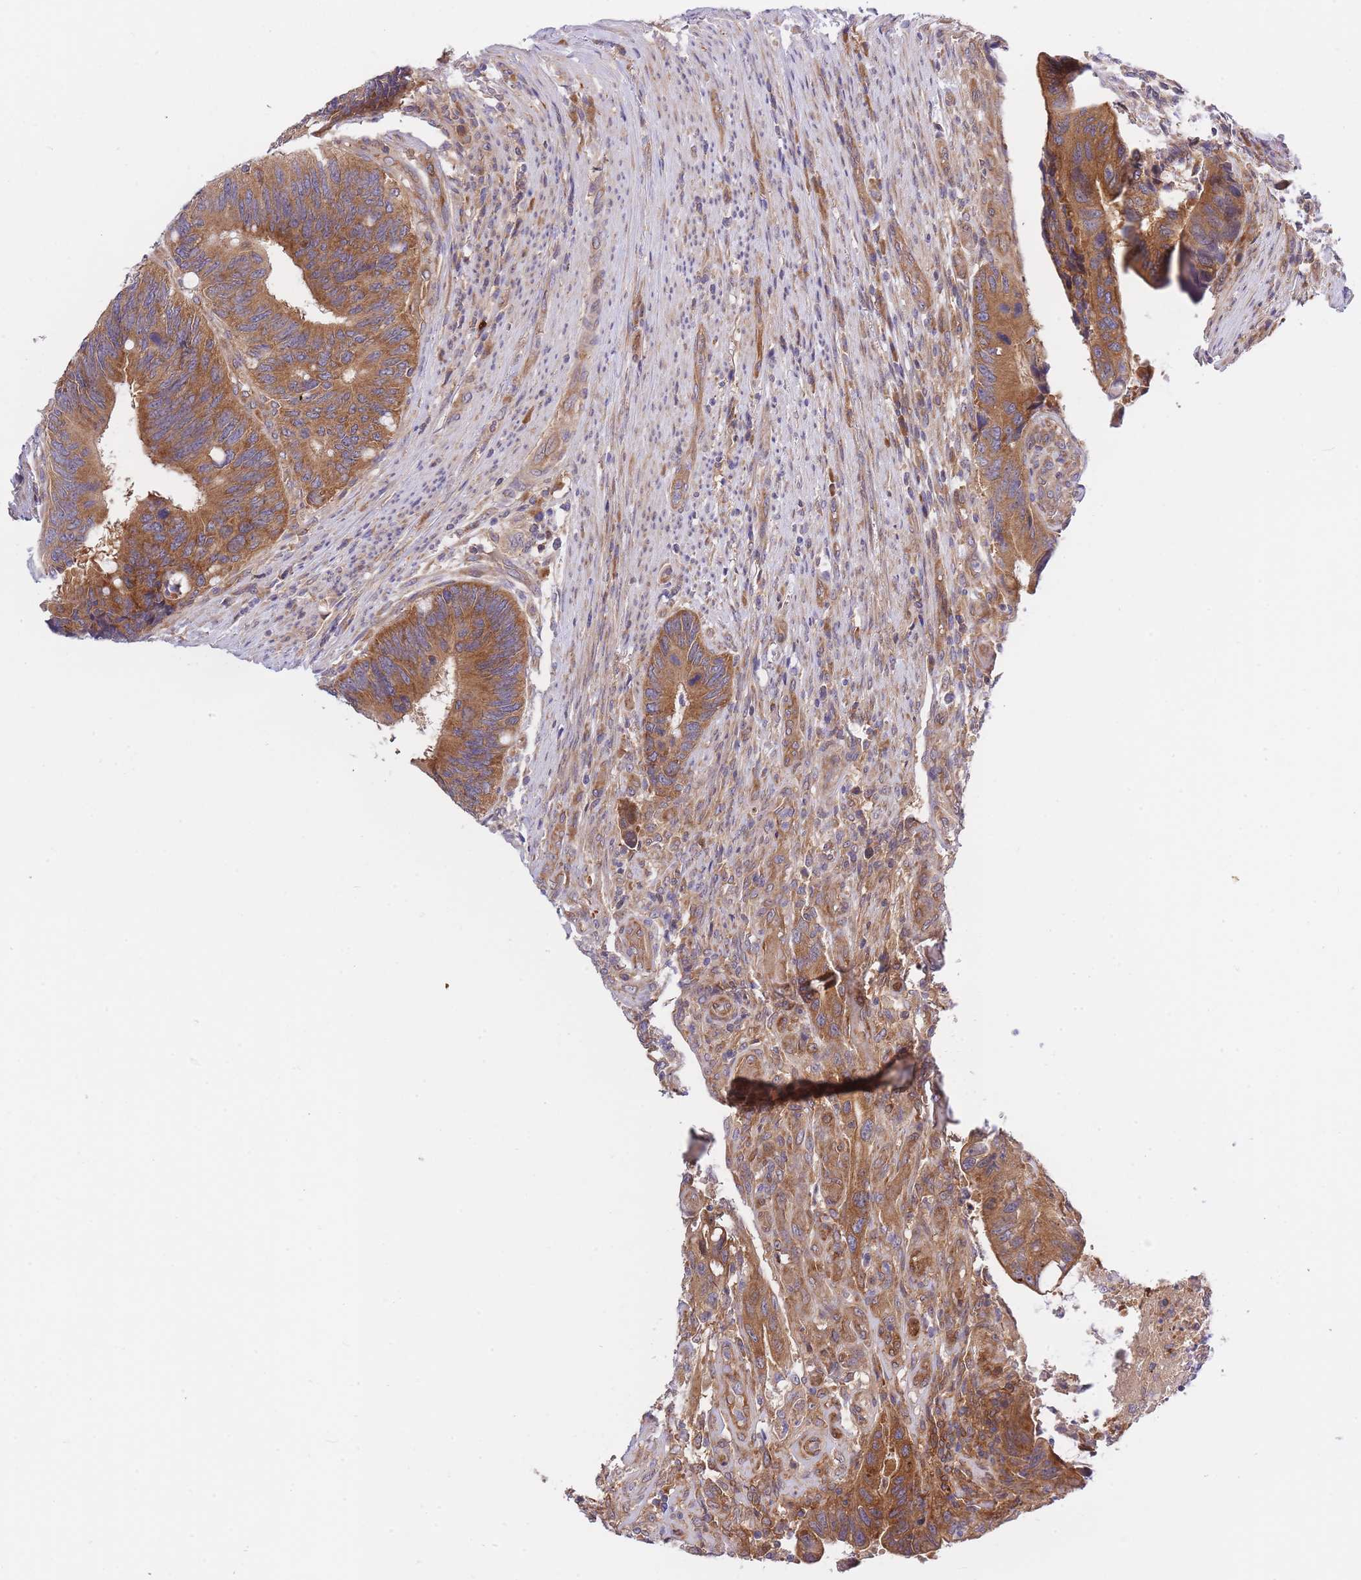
{"staining": {"intensity": "moderate", "quantity": ">75%", "location": "cytoplasmic/membranous"}, "tissue": "colorectal cancer", "cell_type": "Tumor cells", "image_type": "cancer", "snomed": [{"axis": "morphology", "description": "Adenocarcinoma, NOS"}, {"axis": "topography", "description": "Colon"}], "caption": "A photomicrograph showing moderate cytoplasmic/membranous expression in about >75% of tumor cells in colorectal cancer, as visualized by brown immunohistochemical staining.", "gene": "EIF2B2", "patient": {"sex": "male", "age": 87}}